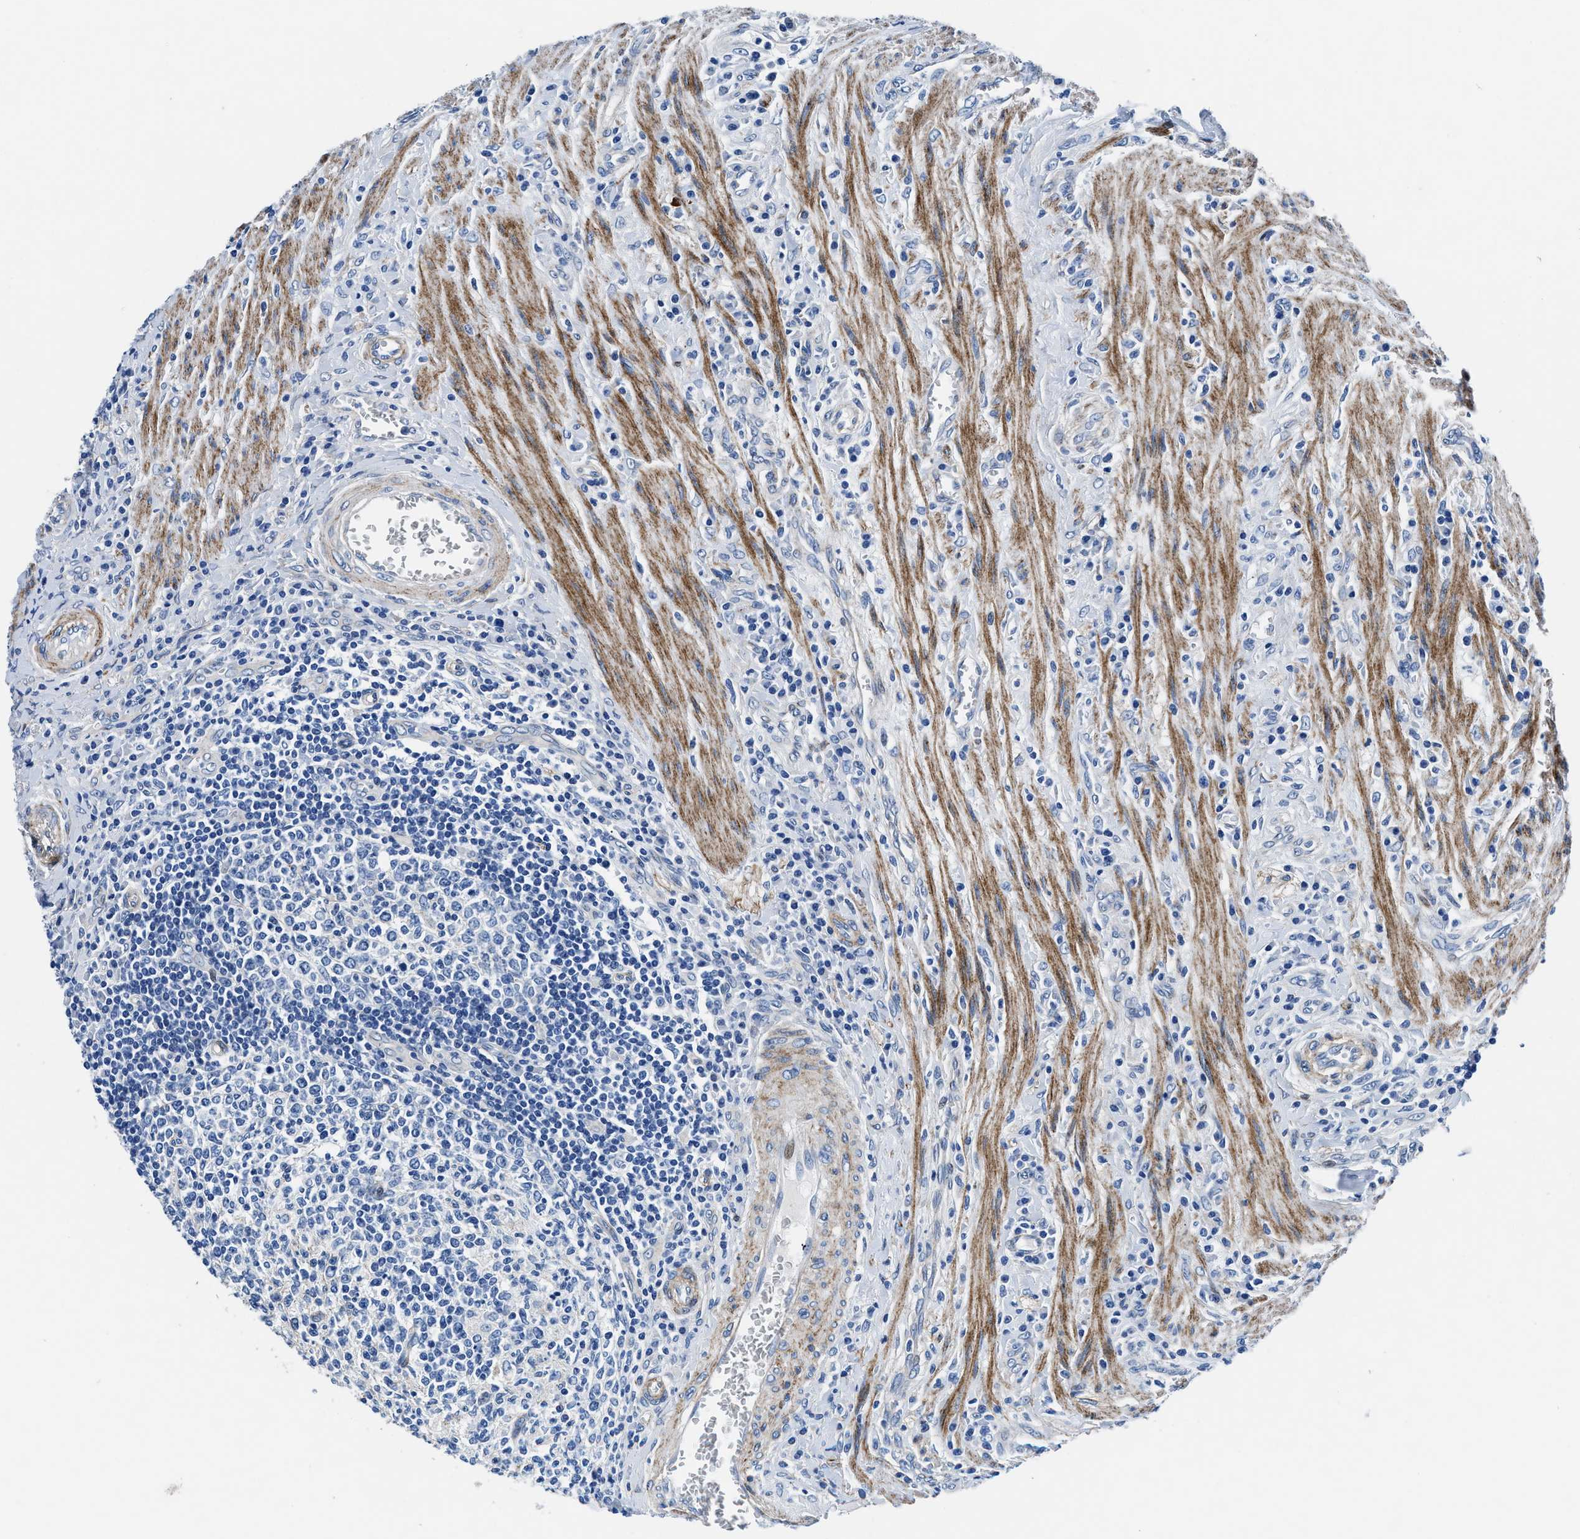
{"staining": {"intensity": "negative", "quantity": "none", "location": "none"}, "tissue": "colorectal cancer", "cell_type": "Tumor cells", "image_type": "cancer", "snomed": [{"axis": "morphology", "description": "Inflammation, NOS"}, {"axis": "morphology", "description": "Adenocarcinoma, NOS"}, {"axis": "topography", "description": "Colon"}], "caption": "Protein analysis of colorectal adenocarcinoma demonstrates no significant positivity in tumor cells.", "gene": "DAG1", "patient": {"sex": "male", "age": 72}}